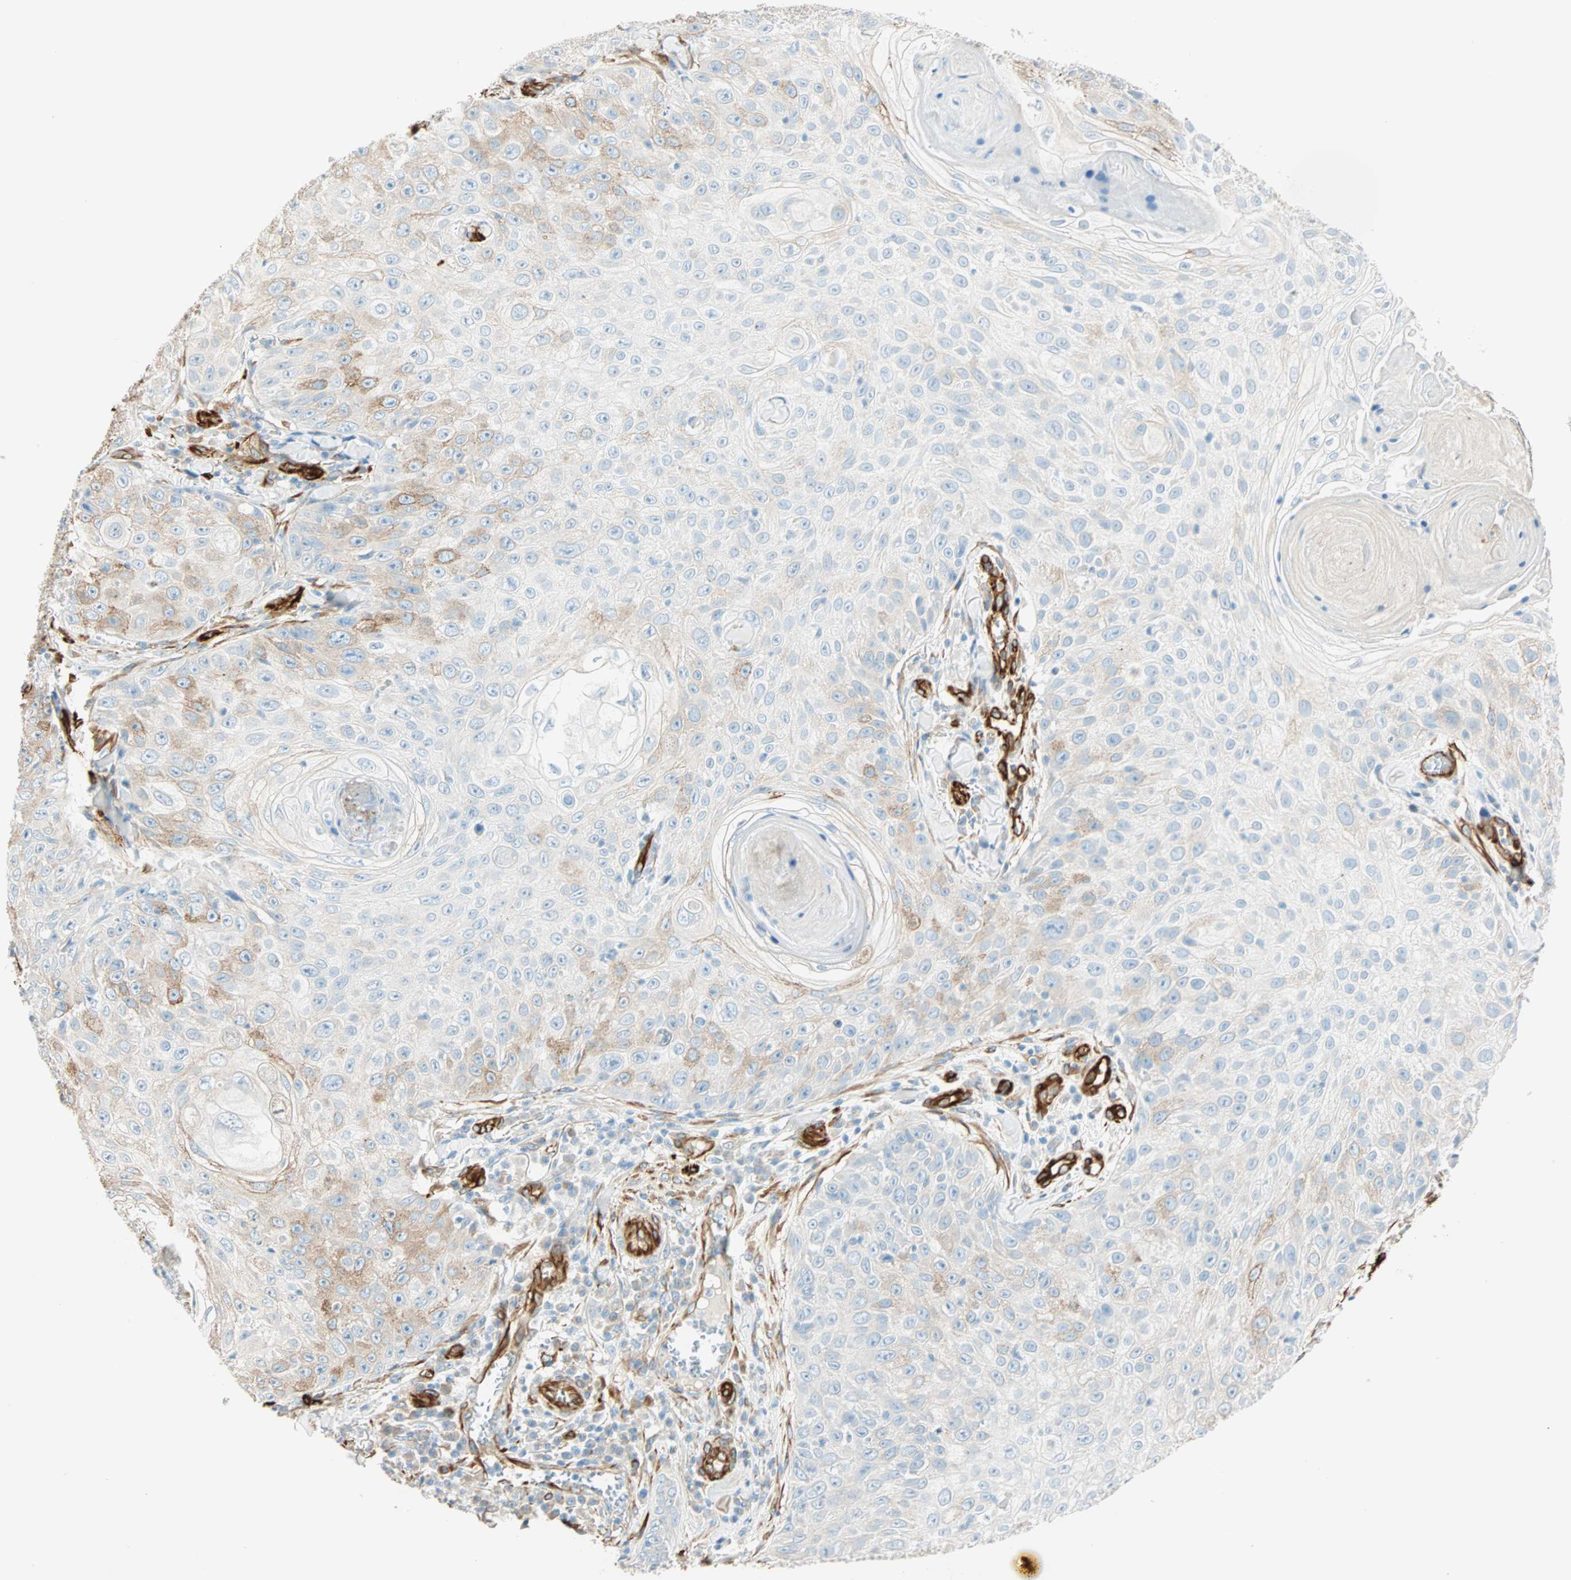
{"staining": {"intensity": "weak", "quantity": "<25%", "location": "cytoplasmic/membranous"}, "tissue": "skin cancer", "cell_type": "Tumor cells", "image_type": "cancer", "snomed": [{"axis": "morphology", "description": "Squamous cell carcinoma, NOS"}, {"axis": "topography", "description": "Skin"}], "caption": "Immunohistochemistry (IHC) of squamous cell carcinoma (skin) reveals no positivity in tumor cells.", "gene": "NES", "patient": {"sex": "male", "age": 86}}